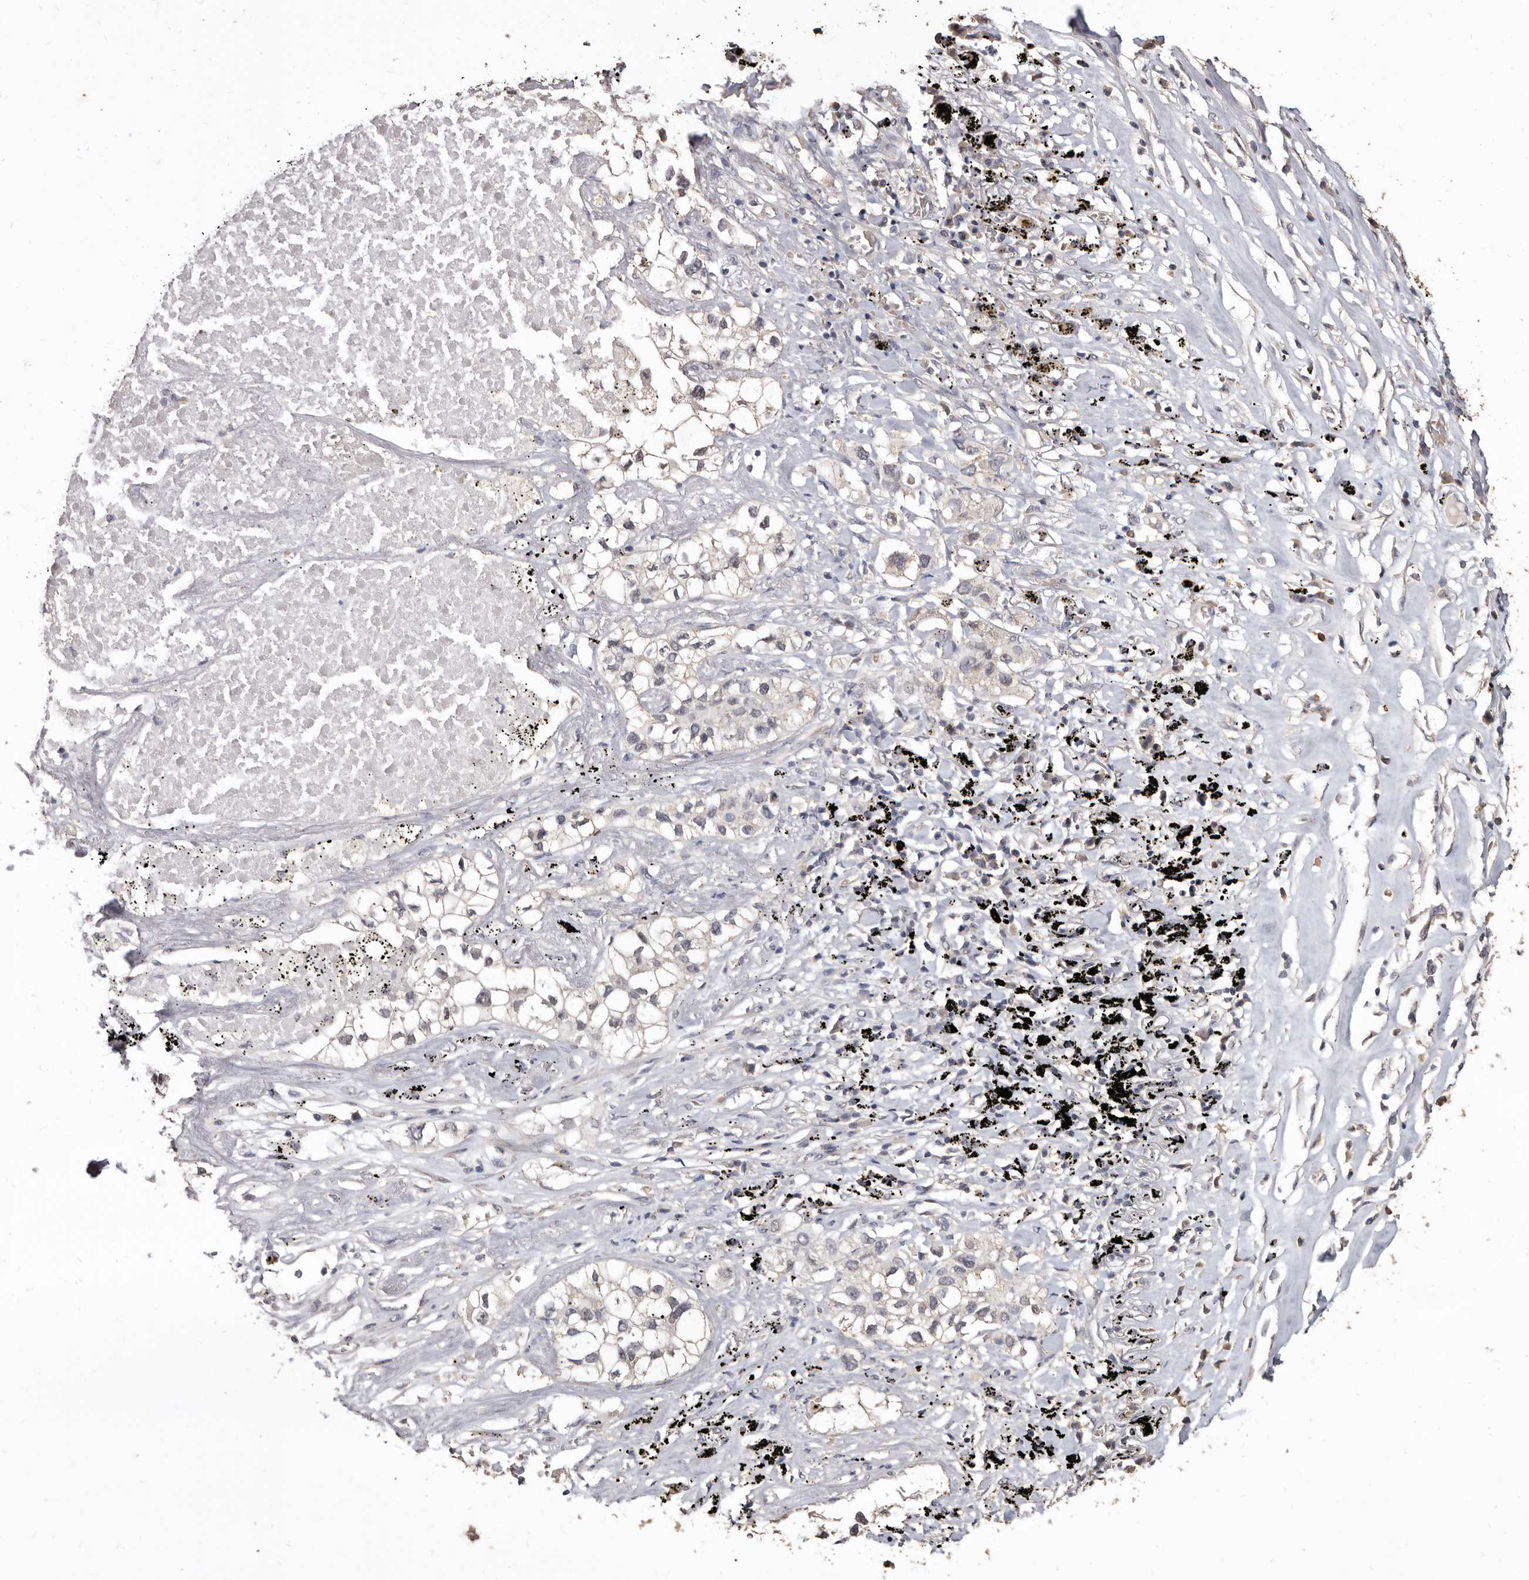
{"staining": {"intensity": "negative", "quantity": "none", "location": "none"}, "tissue": "lung cancer", "cell_type": "Tumor cells", "image_type": "cancer", "snomed": [{"axis": "morphology", "description": "Adenocarcinoma, NOS"}, {"axis": "topography", "description": "Lung"}], "caption": "An immunohistochemistry image of adenocarcinoma (lung) is shown. There is no staining in tumor cells of adenocarcinoma (lung).", "gene": "INAVA", "patient": {"sex": "male", "age": 63}}